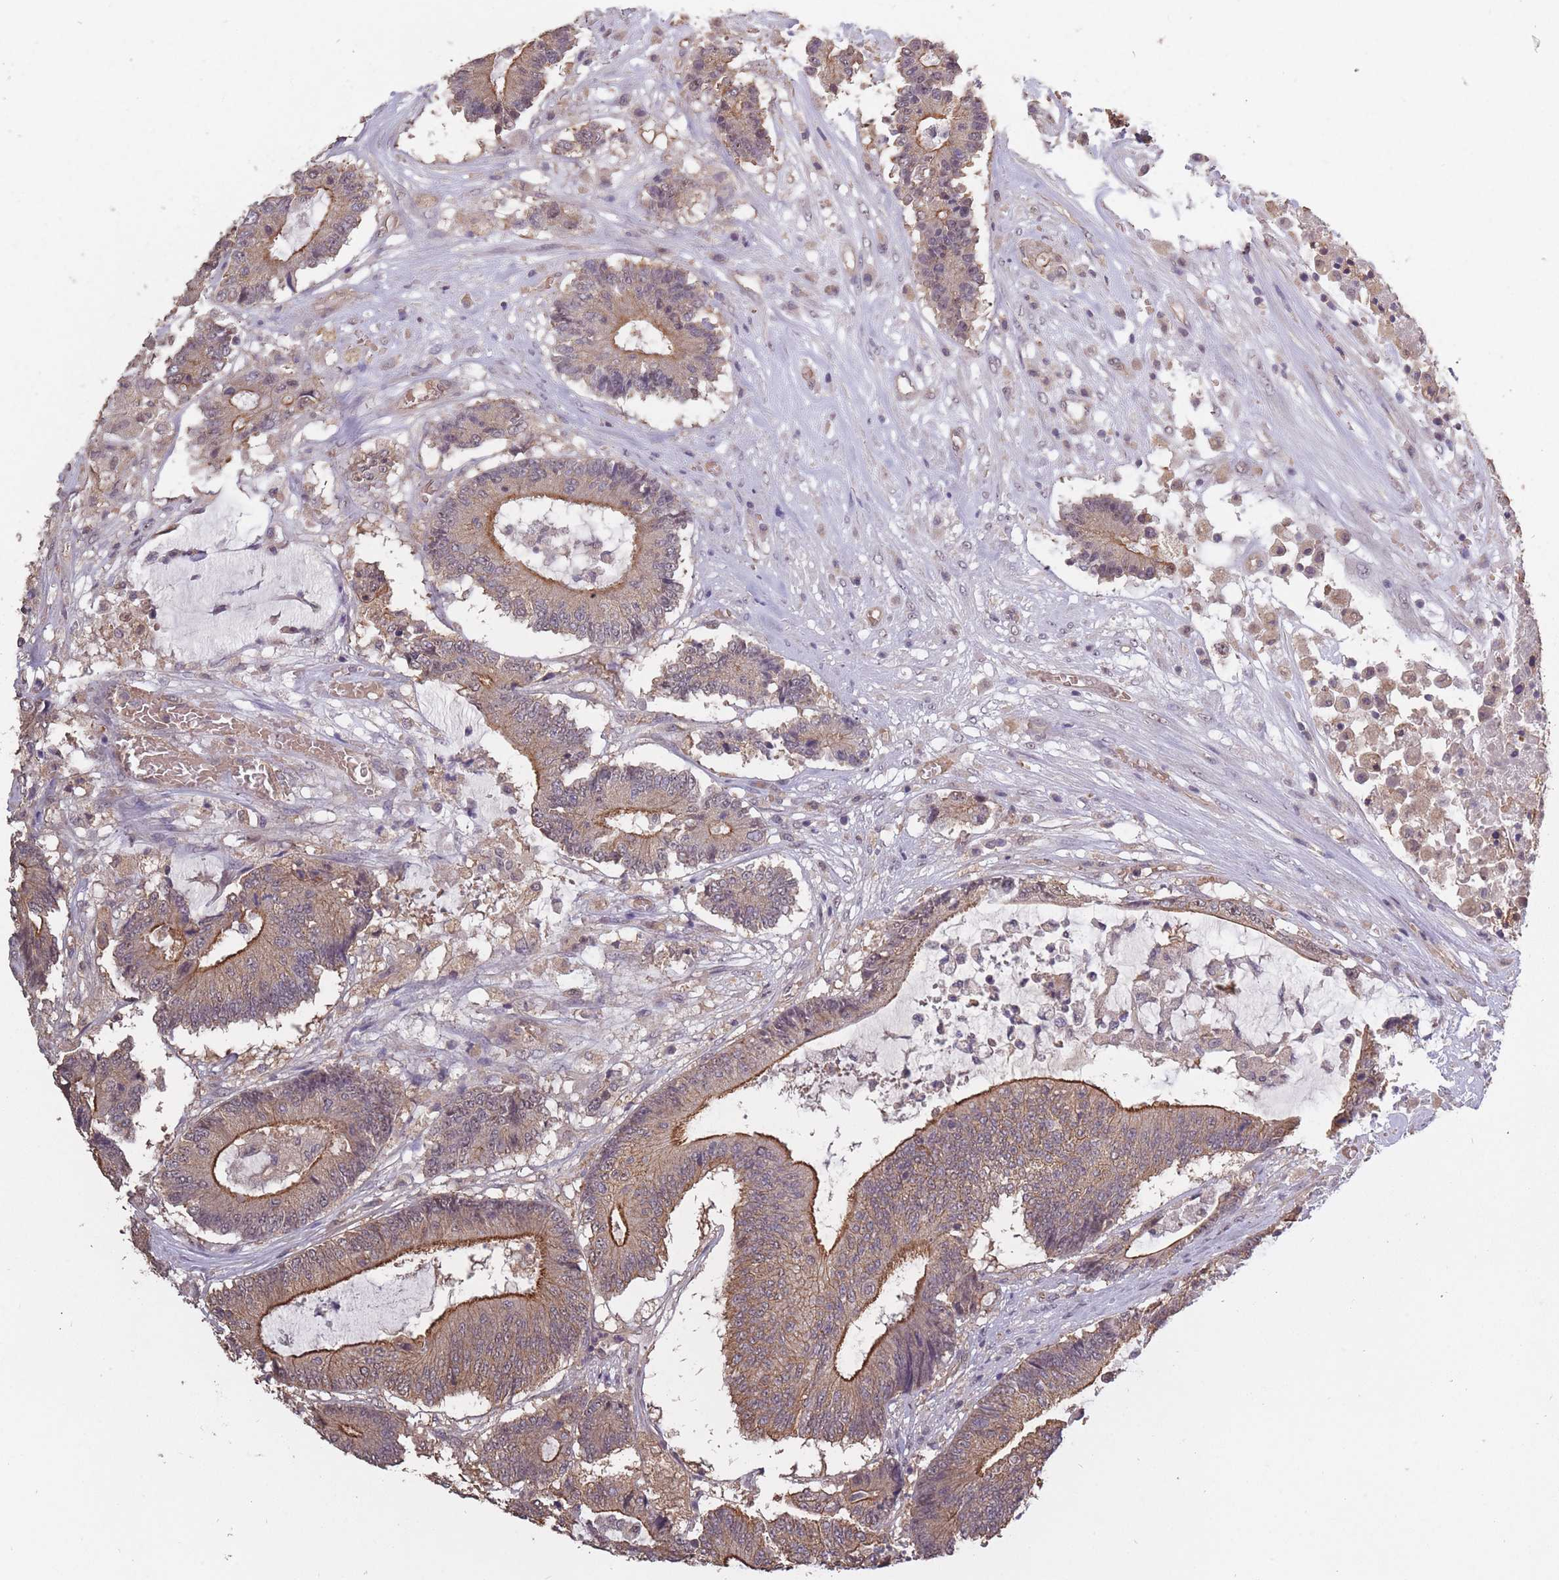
{"staining": {"intensity": "moderate", "quantity": "25%-75%", "location": "cytoplasmic/membranous"}, "tissue": "colorectal cancer", "cell_type": "Tumor cells", "image_type": "cancer", "snomed": [{"axis": "morphology", "description": "Adenocarcinoma, NOS"}, {"axis": "topography", "description": "Colon"}], "caption": "Tumor cells exhibit medium levels of moderate cytoplasmic/membranous expression in about 25%-75% of cells in colorectal cancer (adenocarcinoma).", "gene": "KIAA1755", "patient": {"sex": "female", "age": 84}}